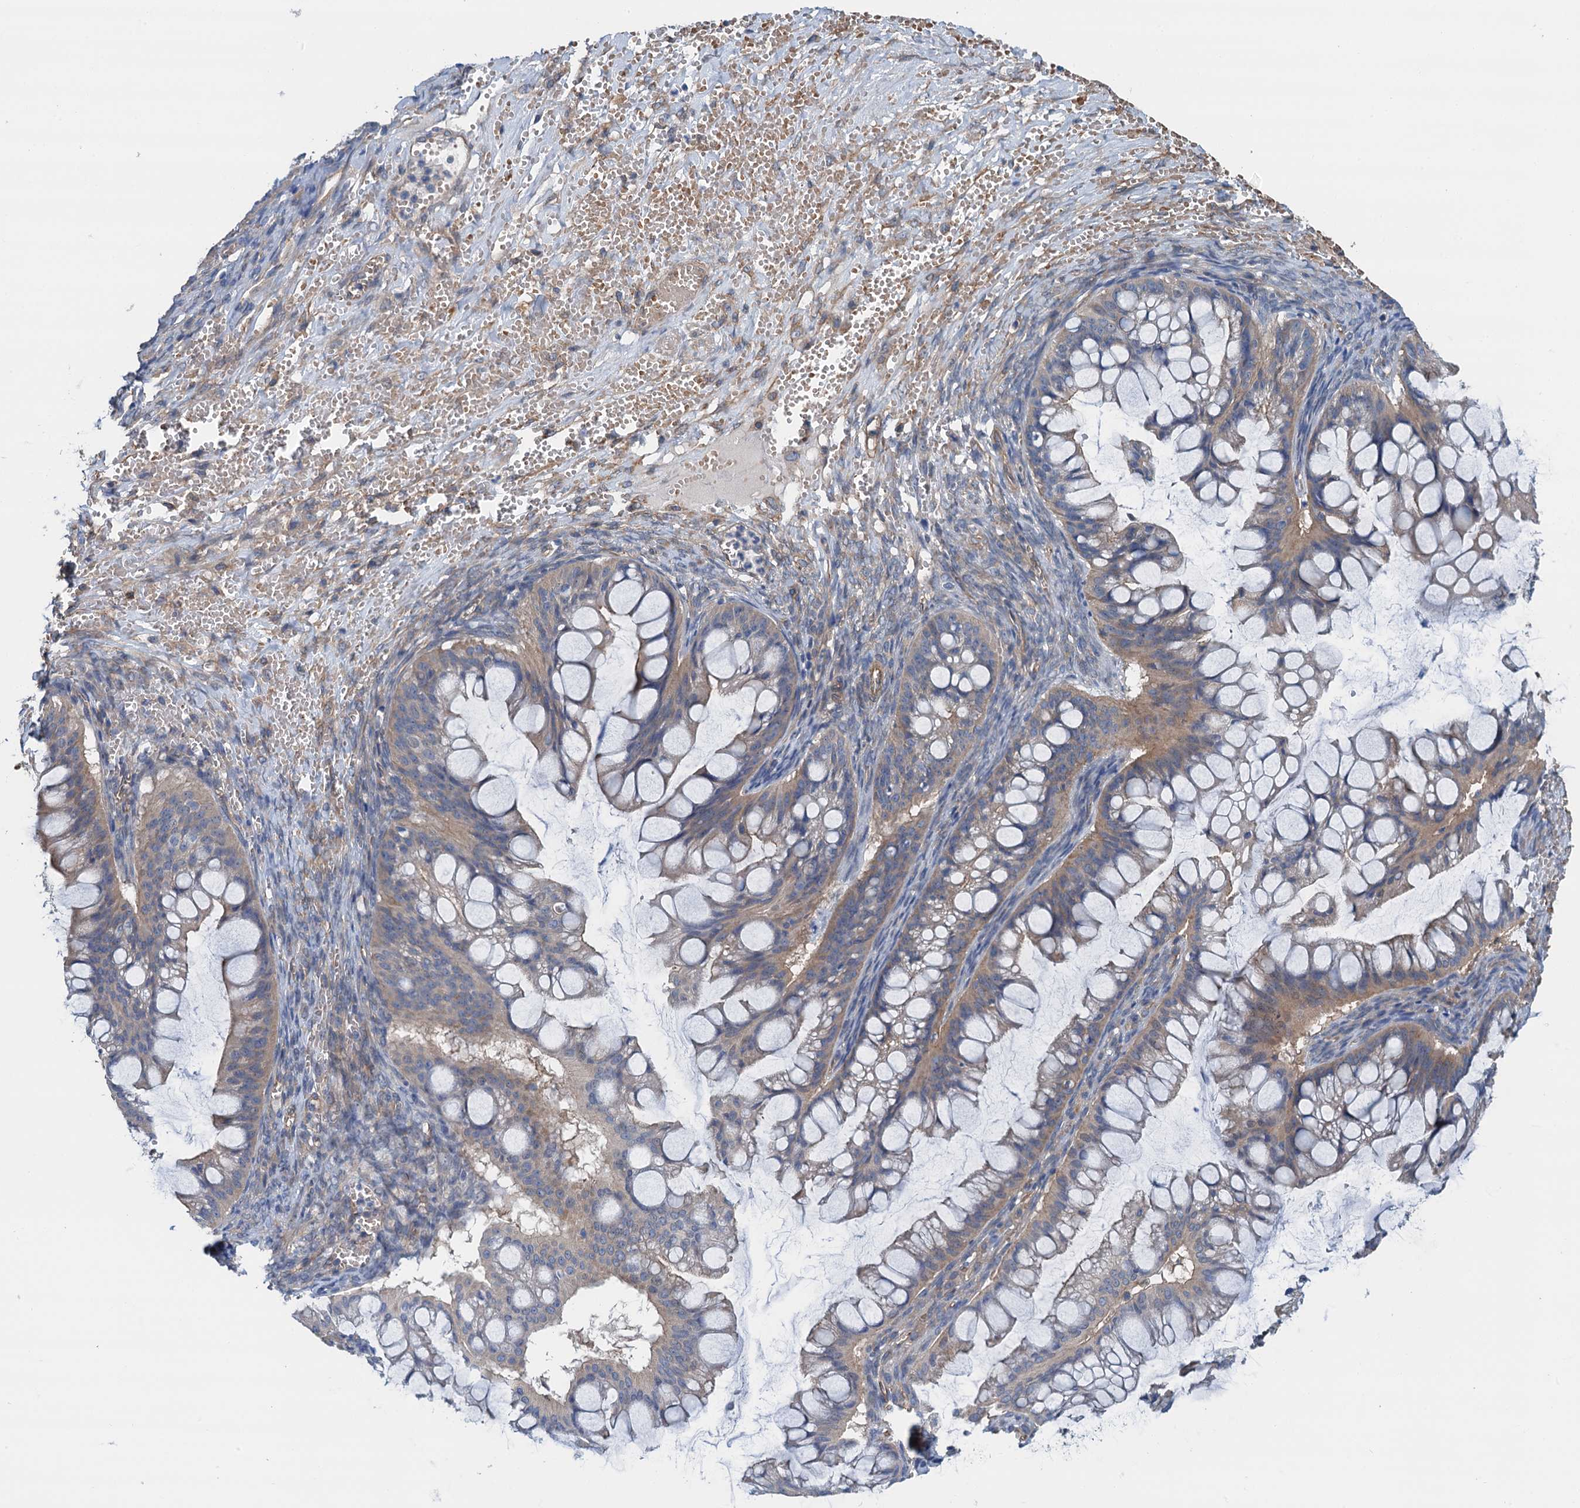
{"staining": {"intensity": "moderate", "quantity": ">75%", "location": "cytoplasmic/membranous"}, "tissue": "ovarian cancer", "cell_type": "Tumor cells", "image_type": "cancer", "snomed": [{"axis": "morphology", "description": "Cystadenocarcinoma, mucinous, NOS"}, {"axis": "topography", "description": "Ovary"}], "caption": "A brown stain shows moderate cytoplasmic/membranous expression of a protein in ovarian cancer tumor cells. (Stains: DAB (3,3'-diaminobenzidine) in brown, nuclei in blue, Microscopy: brightfield microscopy at high magnification).", "gene": "ROGDI", "patient": {"sex": "female", "age": 73}}